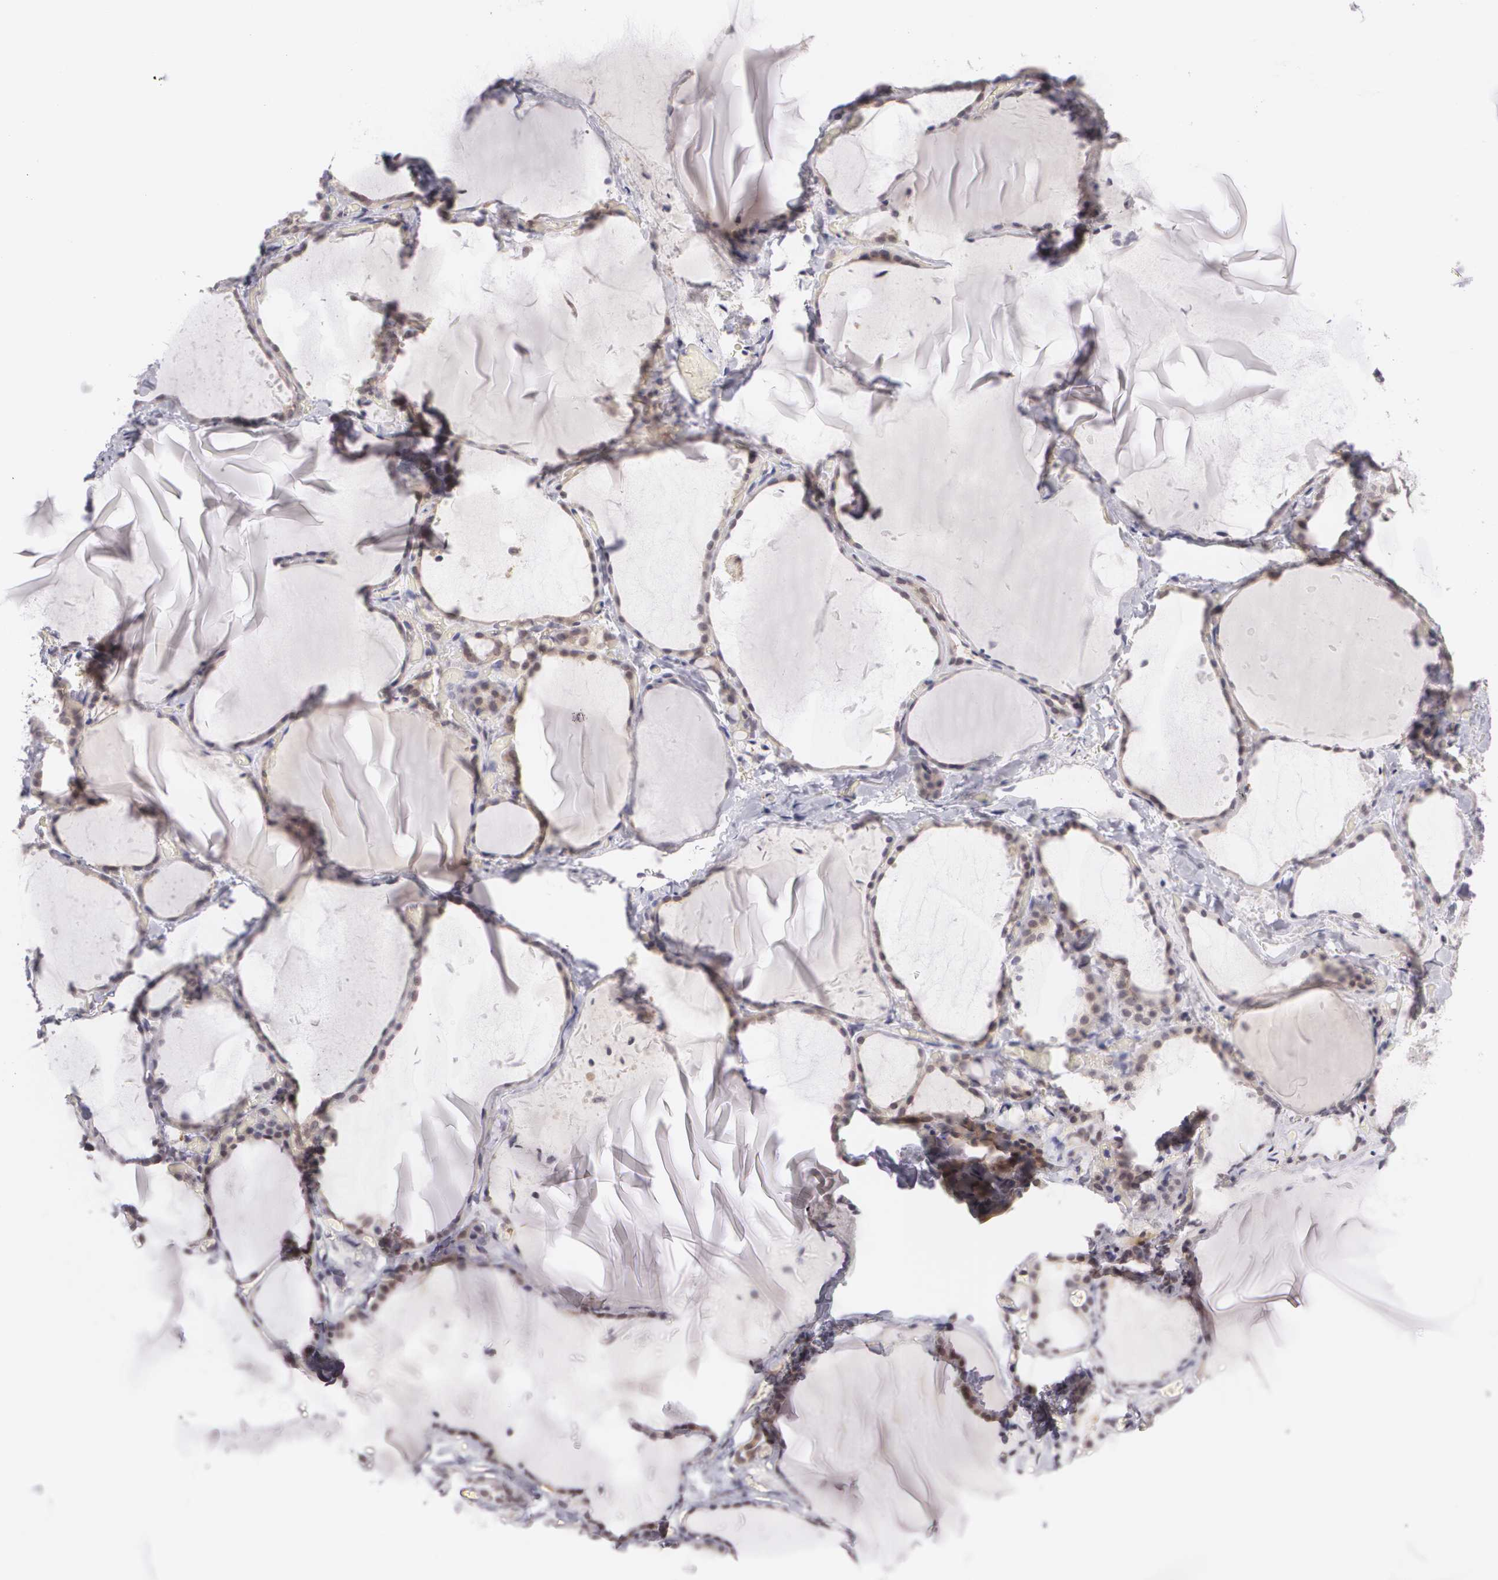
{"staining": {"intensity": "weak", "quantity": ">75%", "location": "cytoplasmic/membranous"}, "tissue": "thyroid gland", "cell_type": "Glandular cells", "image_type": "normal", "snomed": [{"axis": "morphology", "description": "Normal tissue, NOS"}, {"axis": "topography", "description": "Thyroid gland"}], "caption": "A high-resolution image shows IHC staining of benign thyroid gland, which displays weak cytoplasmic/membranous expression in approximately >75% of glandular cells. (DAB (3,3'-diaminobenzidine) = brown stain, brightfield microscopy at high magnification).", "gene": "BCL10", "patient": {"sex": "female", "age": 22}}